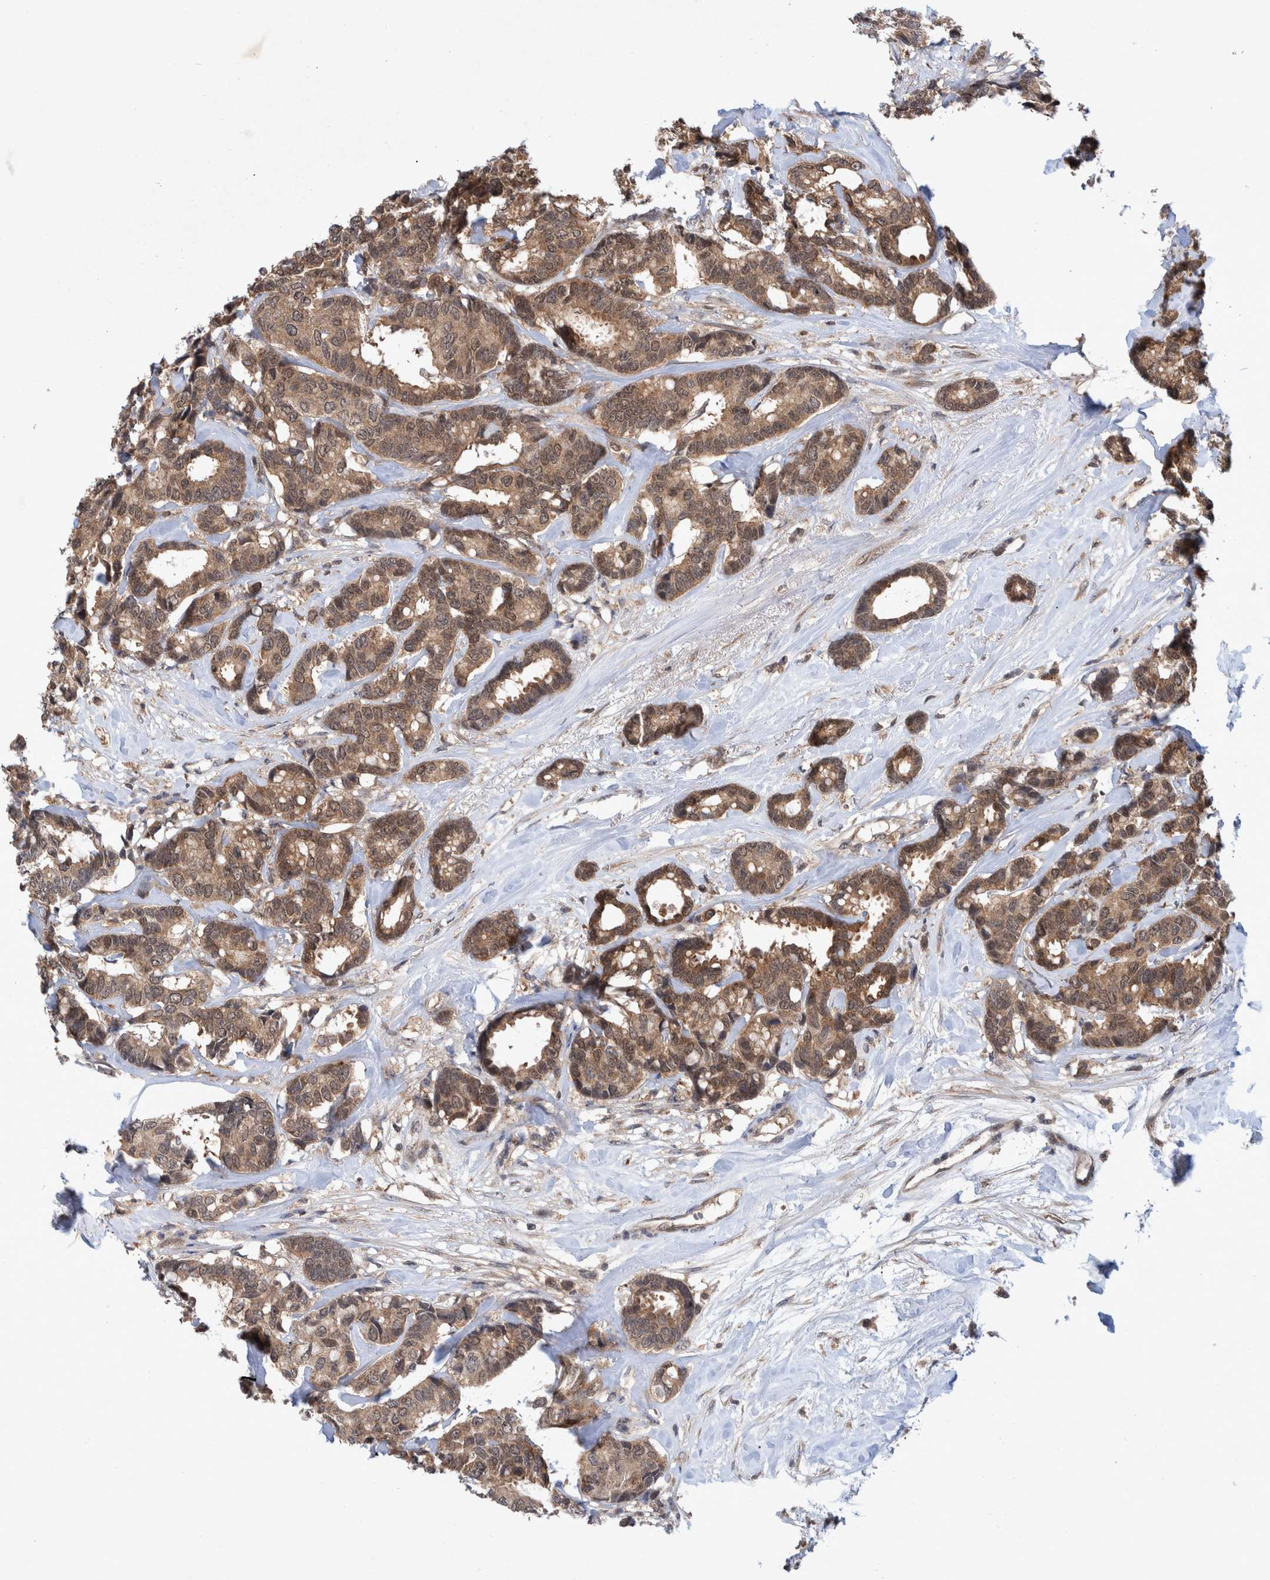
{"staining": {"intensity": "moderate", "quantity": ">75%", "location": "cytoplasmic/membranous"}, "tissue": "breast cancer", "cell_type": "Tumor cells", "image_type": "cancer", "snomed": [{"axis": "morphology", "description": "Duct carcinoma"}, {"axis": "topography", "description": "Breast"}], "caption": "This is a histology image of immunohistochemistry staining of infiltrating ductal carcinoma (breast), which shows moderate expression in the cytoplasmic/membranous of tumor cells.", "gene": "PLPBP", "patient": {"sex": "female", "age": 87}}